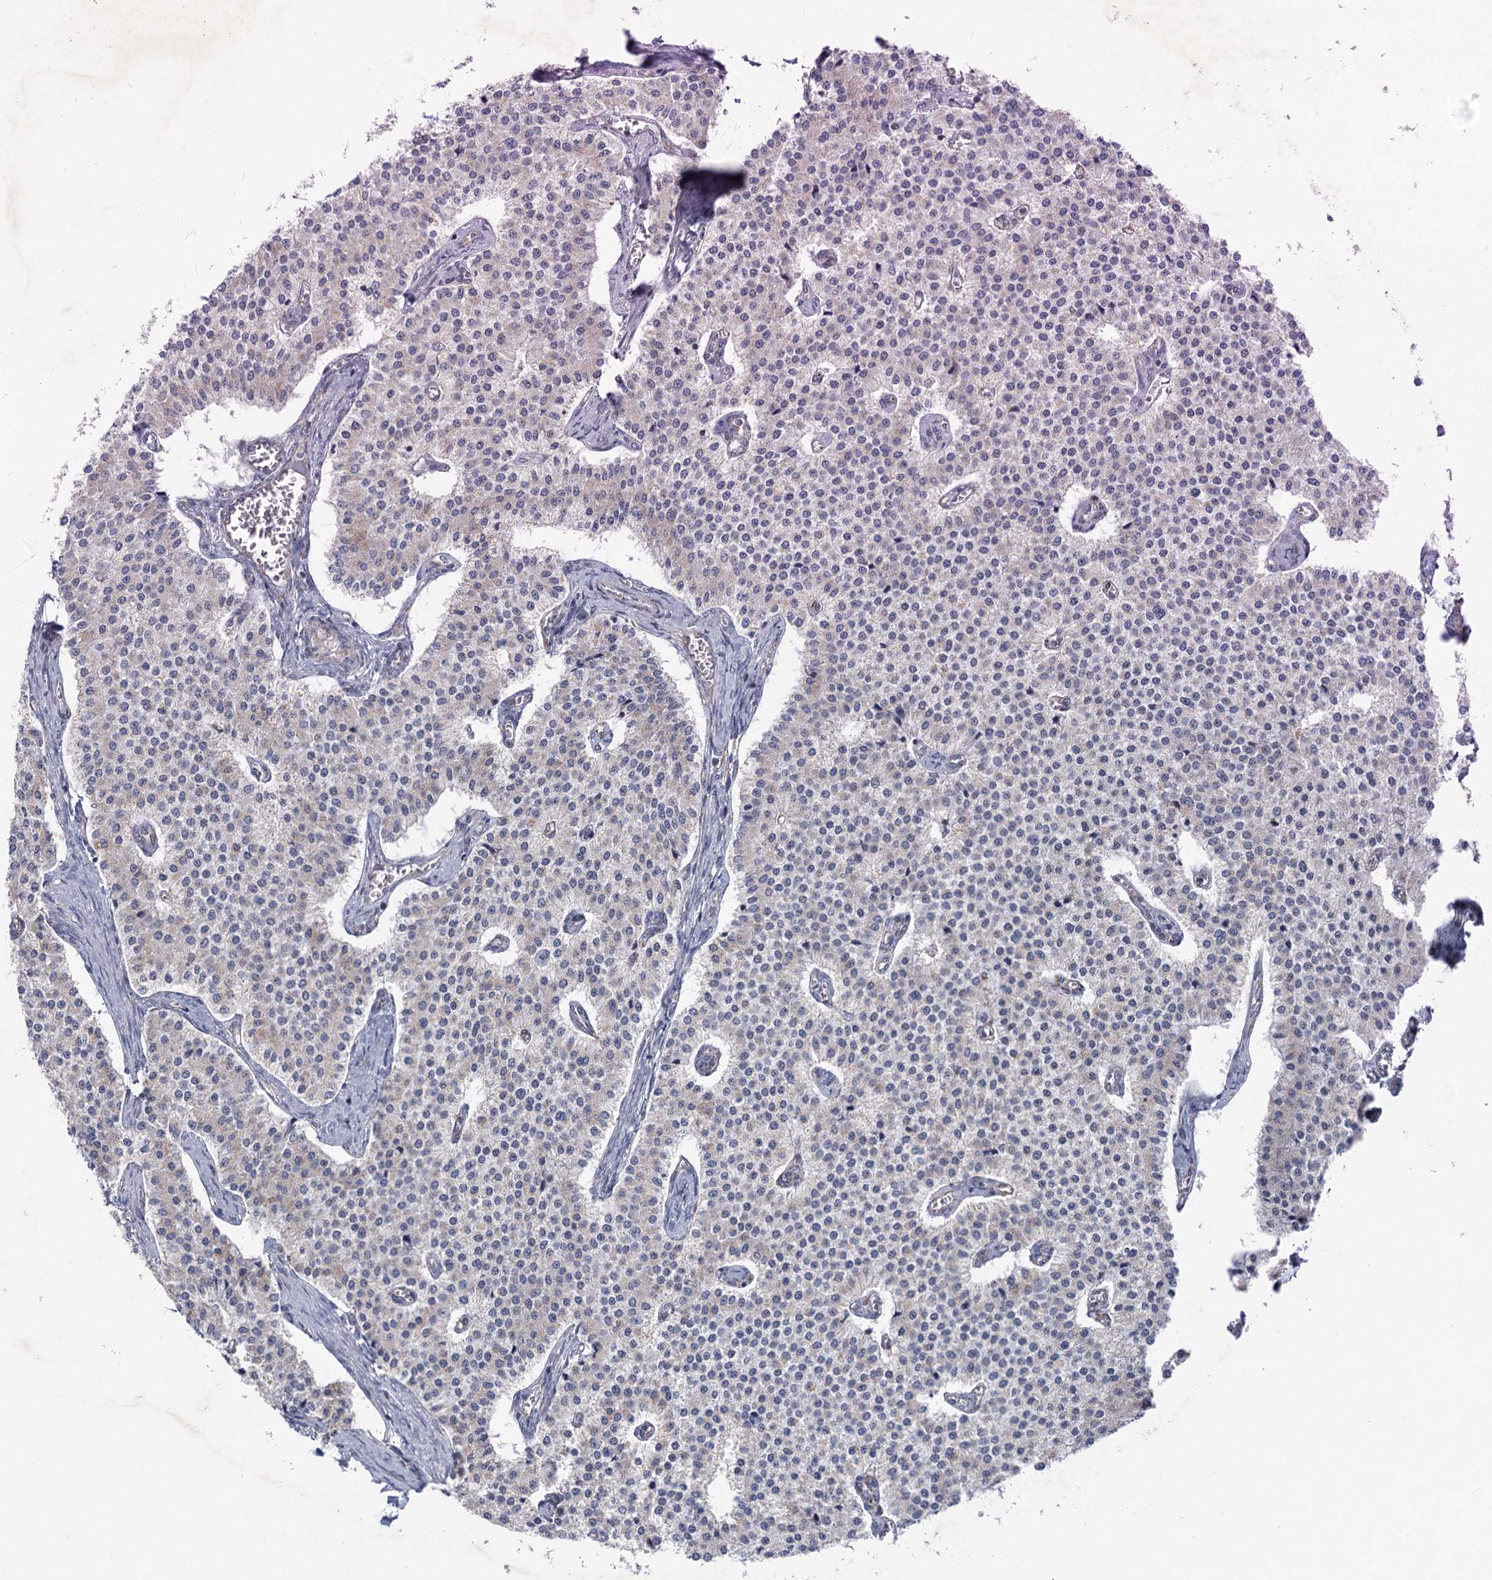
{"staining": {"intensity": "negative", "quantity": "none", "location": "none"}, "tissue": "carcinoid", "cell_type": "Tumor cells", "image_type": "cancer", "snomed": [{"axis": "morphology", "description": "Carcinoid, malignant, NOS"}, {"axis": "topography", "description": "Colon"}], "caption": "Tumor cells show no significant positivity in carcinoid (malignant).", "gene": "NDUFC2", "patient": {"sex": "female", "age": 52}}